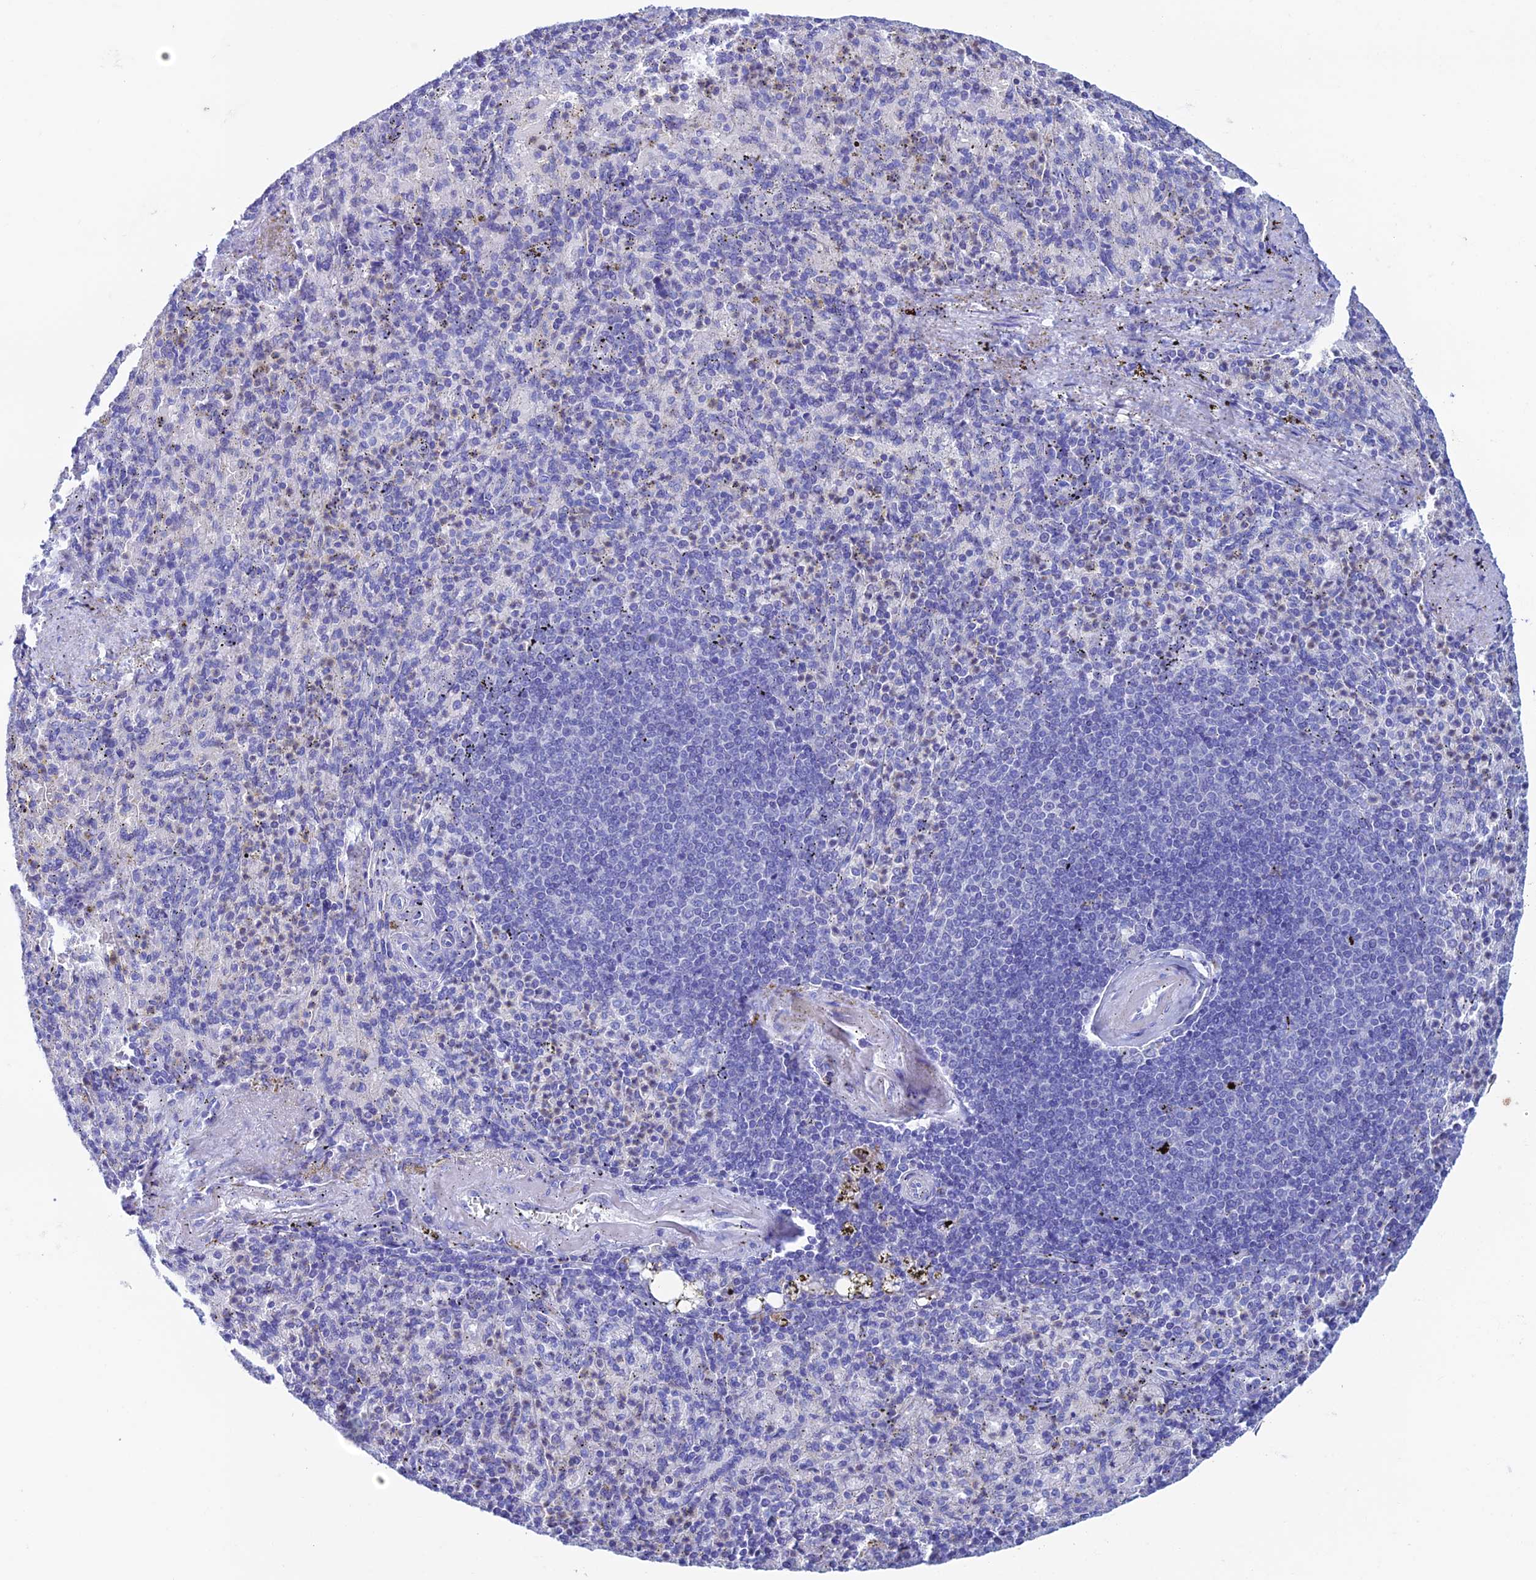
{"staining": {"intensity": "negative", "quantity": "none", "location": "none"}, "tissue": "spleen", "cell_type": "Cells in red pulp", "image_type": "normal", "snomed": [{"axis": "morphology", "description": "Normal tissue, NOS"}, {"axis": "topography", "description": "Spleen"}], "caption": "DAB (3,3'-diaminobenzidine) immunohistochemical staining of benign spleen exhibits no significant staining in cells in red pulp.", "gene": "KCNK17", "patient": {"sex": "female", "age": 74}}